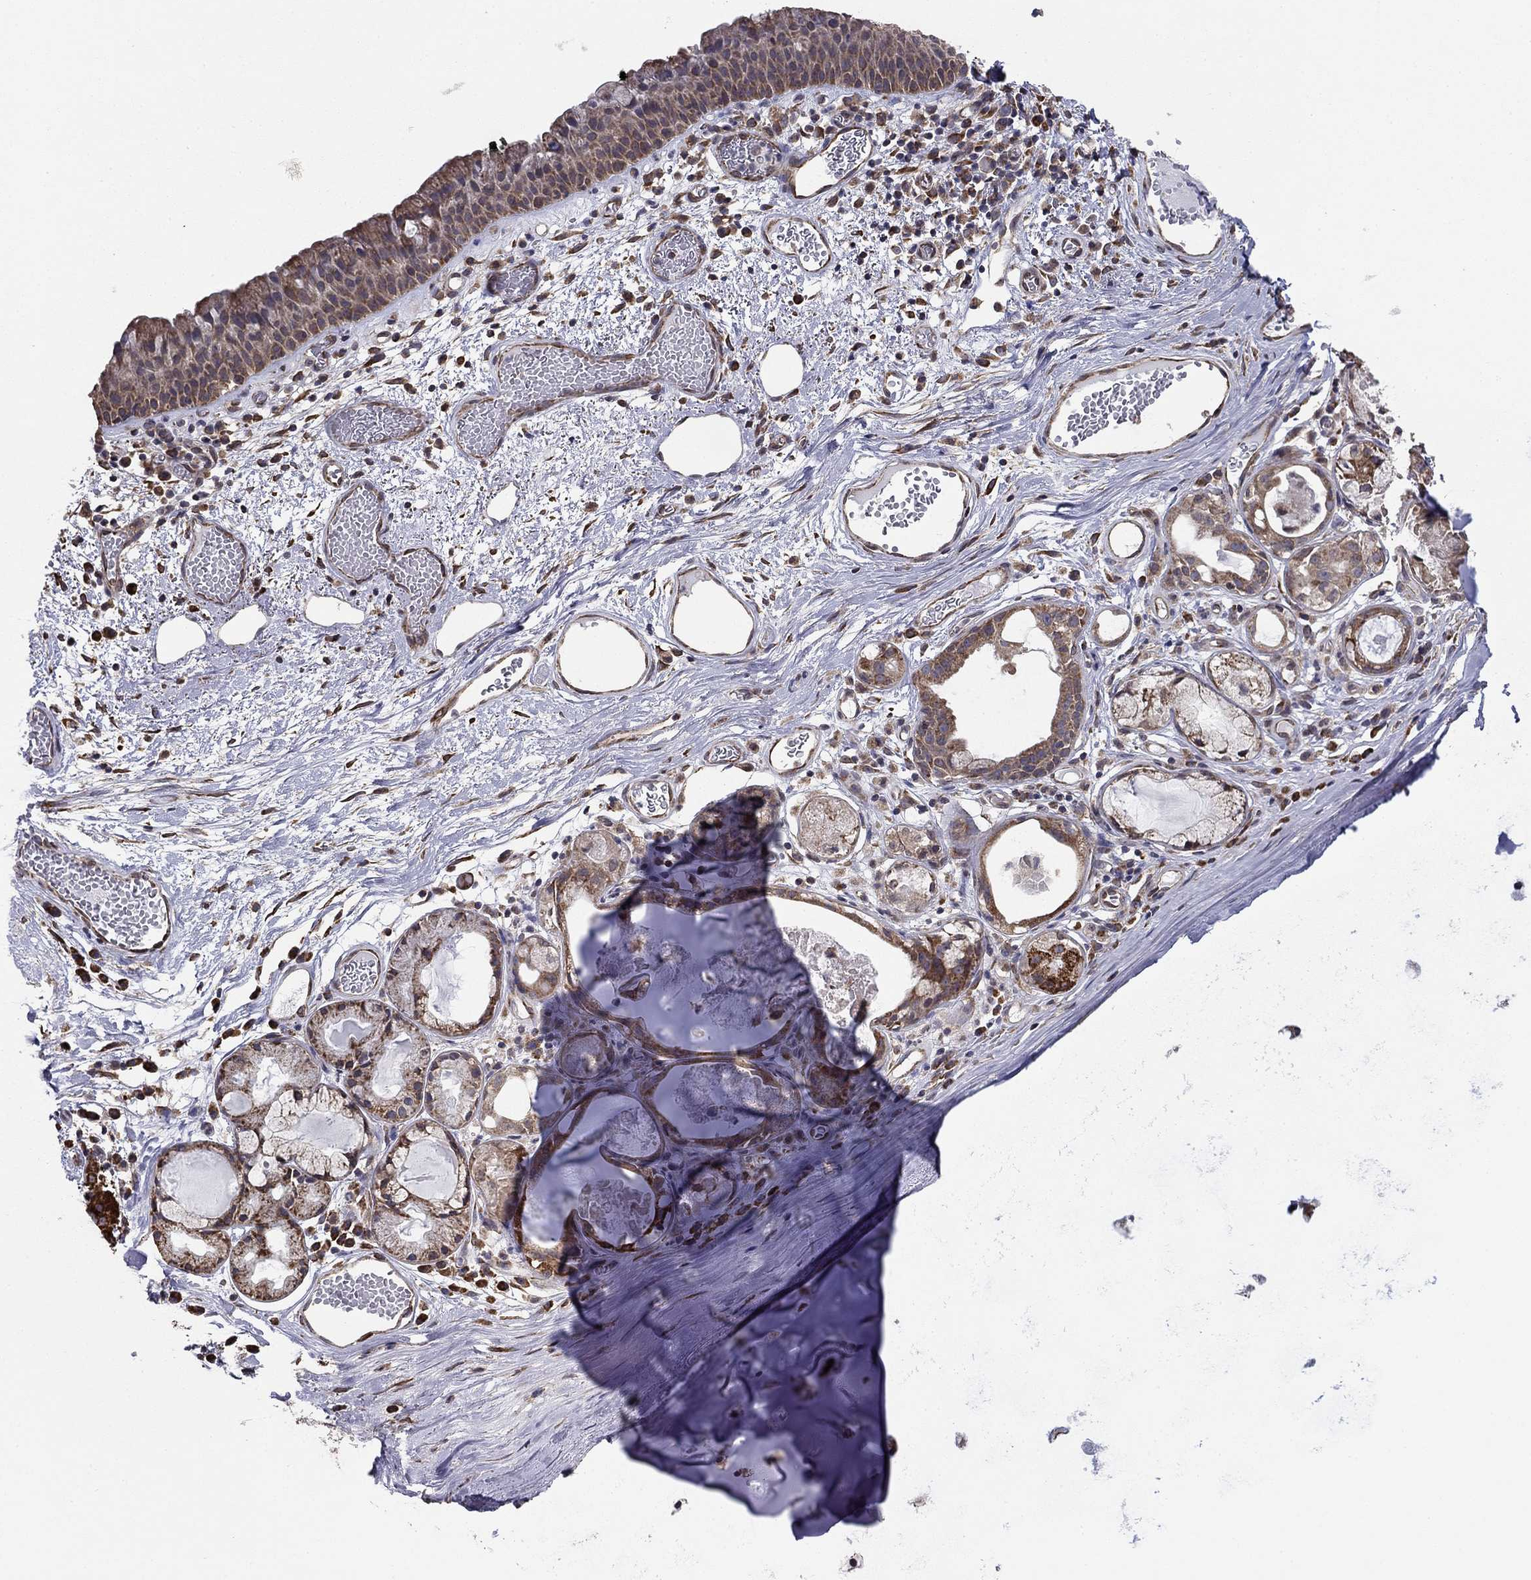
{"staining": {"intensity": "negative", "quantity": "none", "location": "none"}, "tissue": "adipose tissue", "cell_type": "Adipocytes", "image_type": "normal", "snomed": [{"axis": "morphology", "description": "Normal tissue, NOS"}, {"axis": "topography", "description": "Cartilage tissue"}], "caption": "The immunohistochemistry (IHC) photomicrograph has no significant expression in adipocytes of adipose tissue.", "gene": "NKIRAS1", "patient": {"sex": "male", "age": 81}}